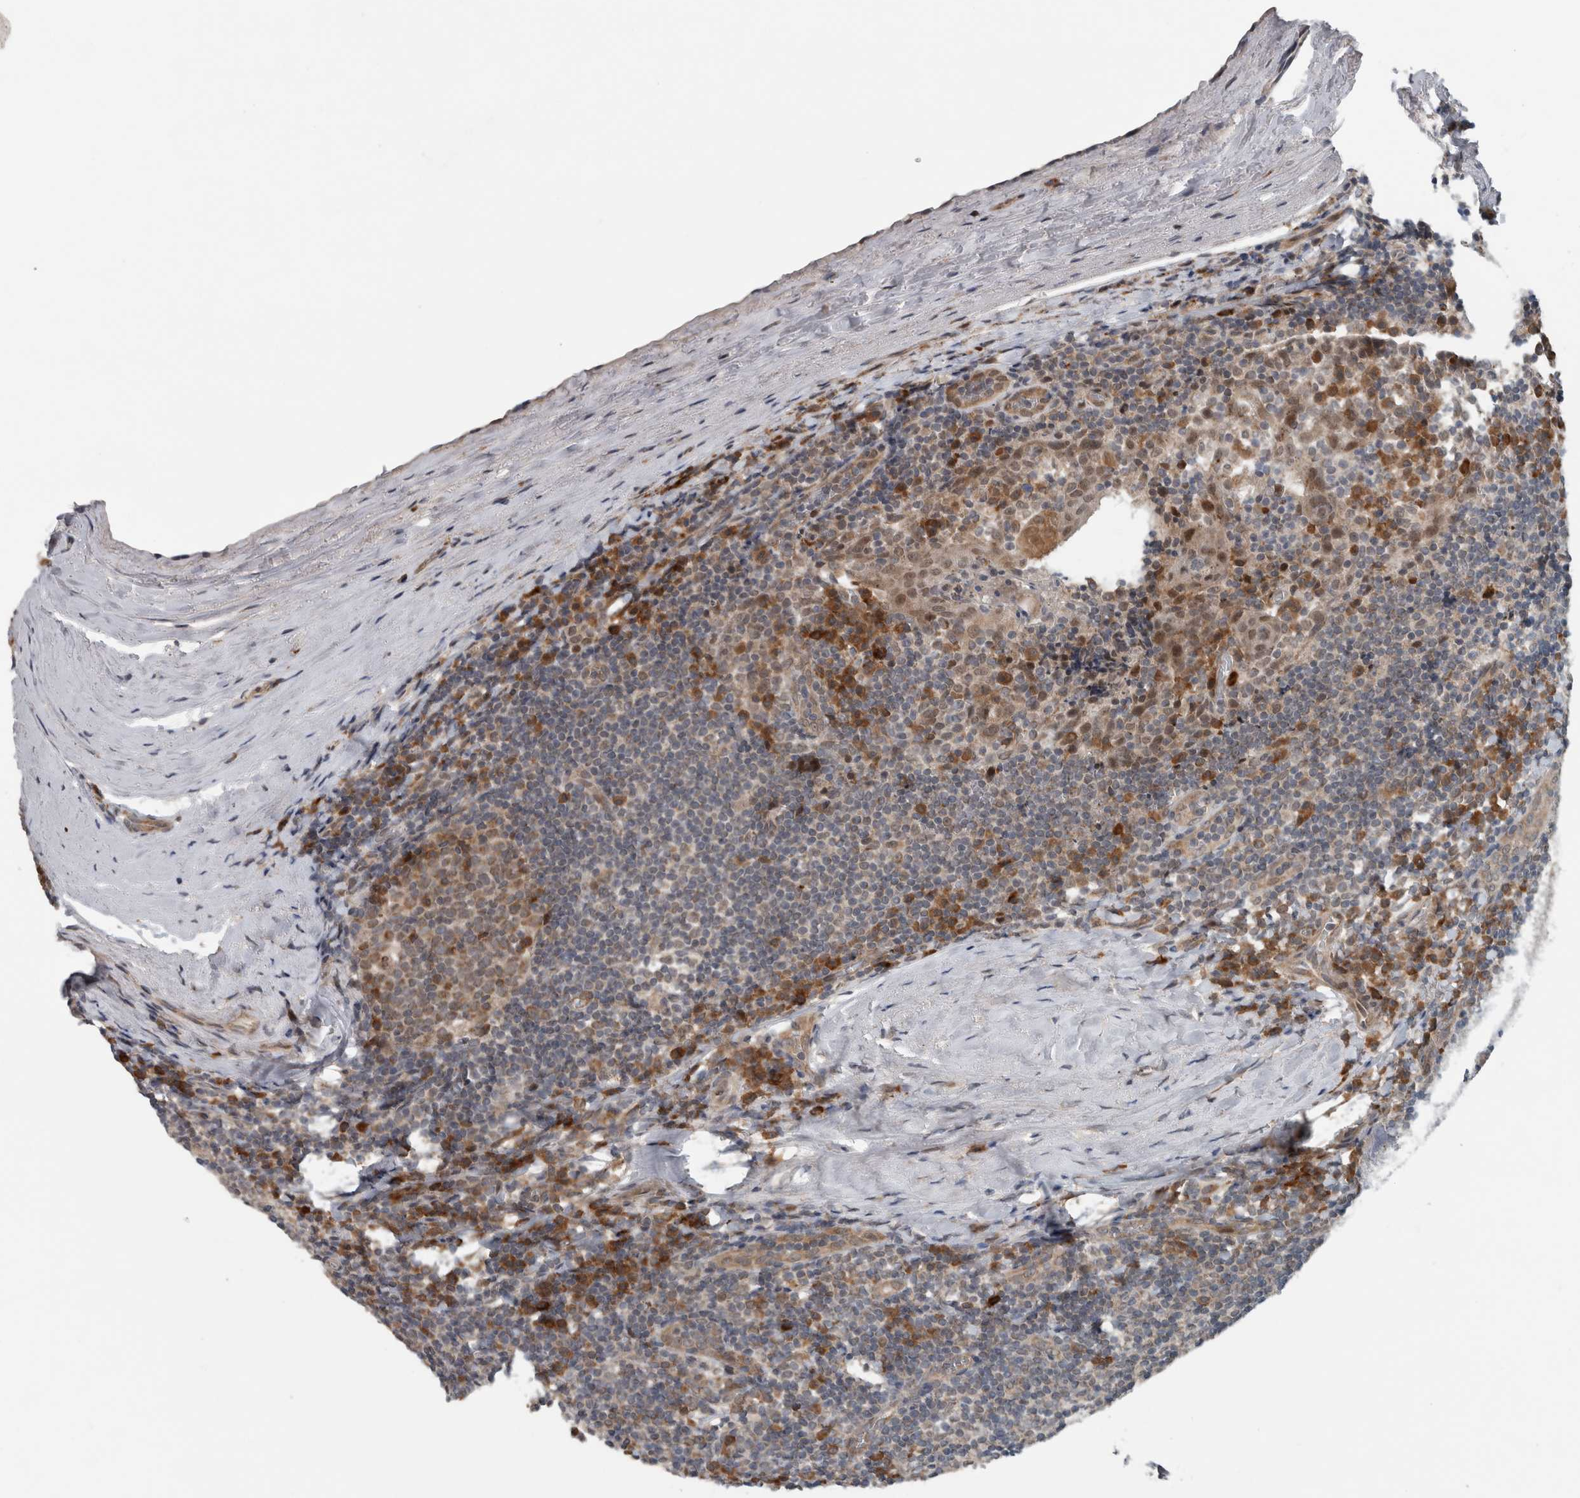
{"staining": {"intensity": "weak", "quantity": "25%-75%", "location": "cytoplasmic/membranous"}, "tissue": "tonsil", "cell_type": "Germinal center cells", "image_type": "normal", "snomed": [{"axis": "morphology", "description": "Normal tissue, NOS"}, {"axis": "topography", "description": "Tonsil"}], "caption": "Immunohistochemistry image of unremarkable human tonsil stained for a protein (brown), which shows low levels of weak cytoplasmic/membranous positivity in about 25%-75% of germinal center cells.", "gene": "GBA2", "patient": {"sex": "male", "age": 37}}